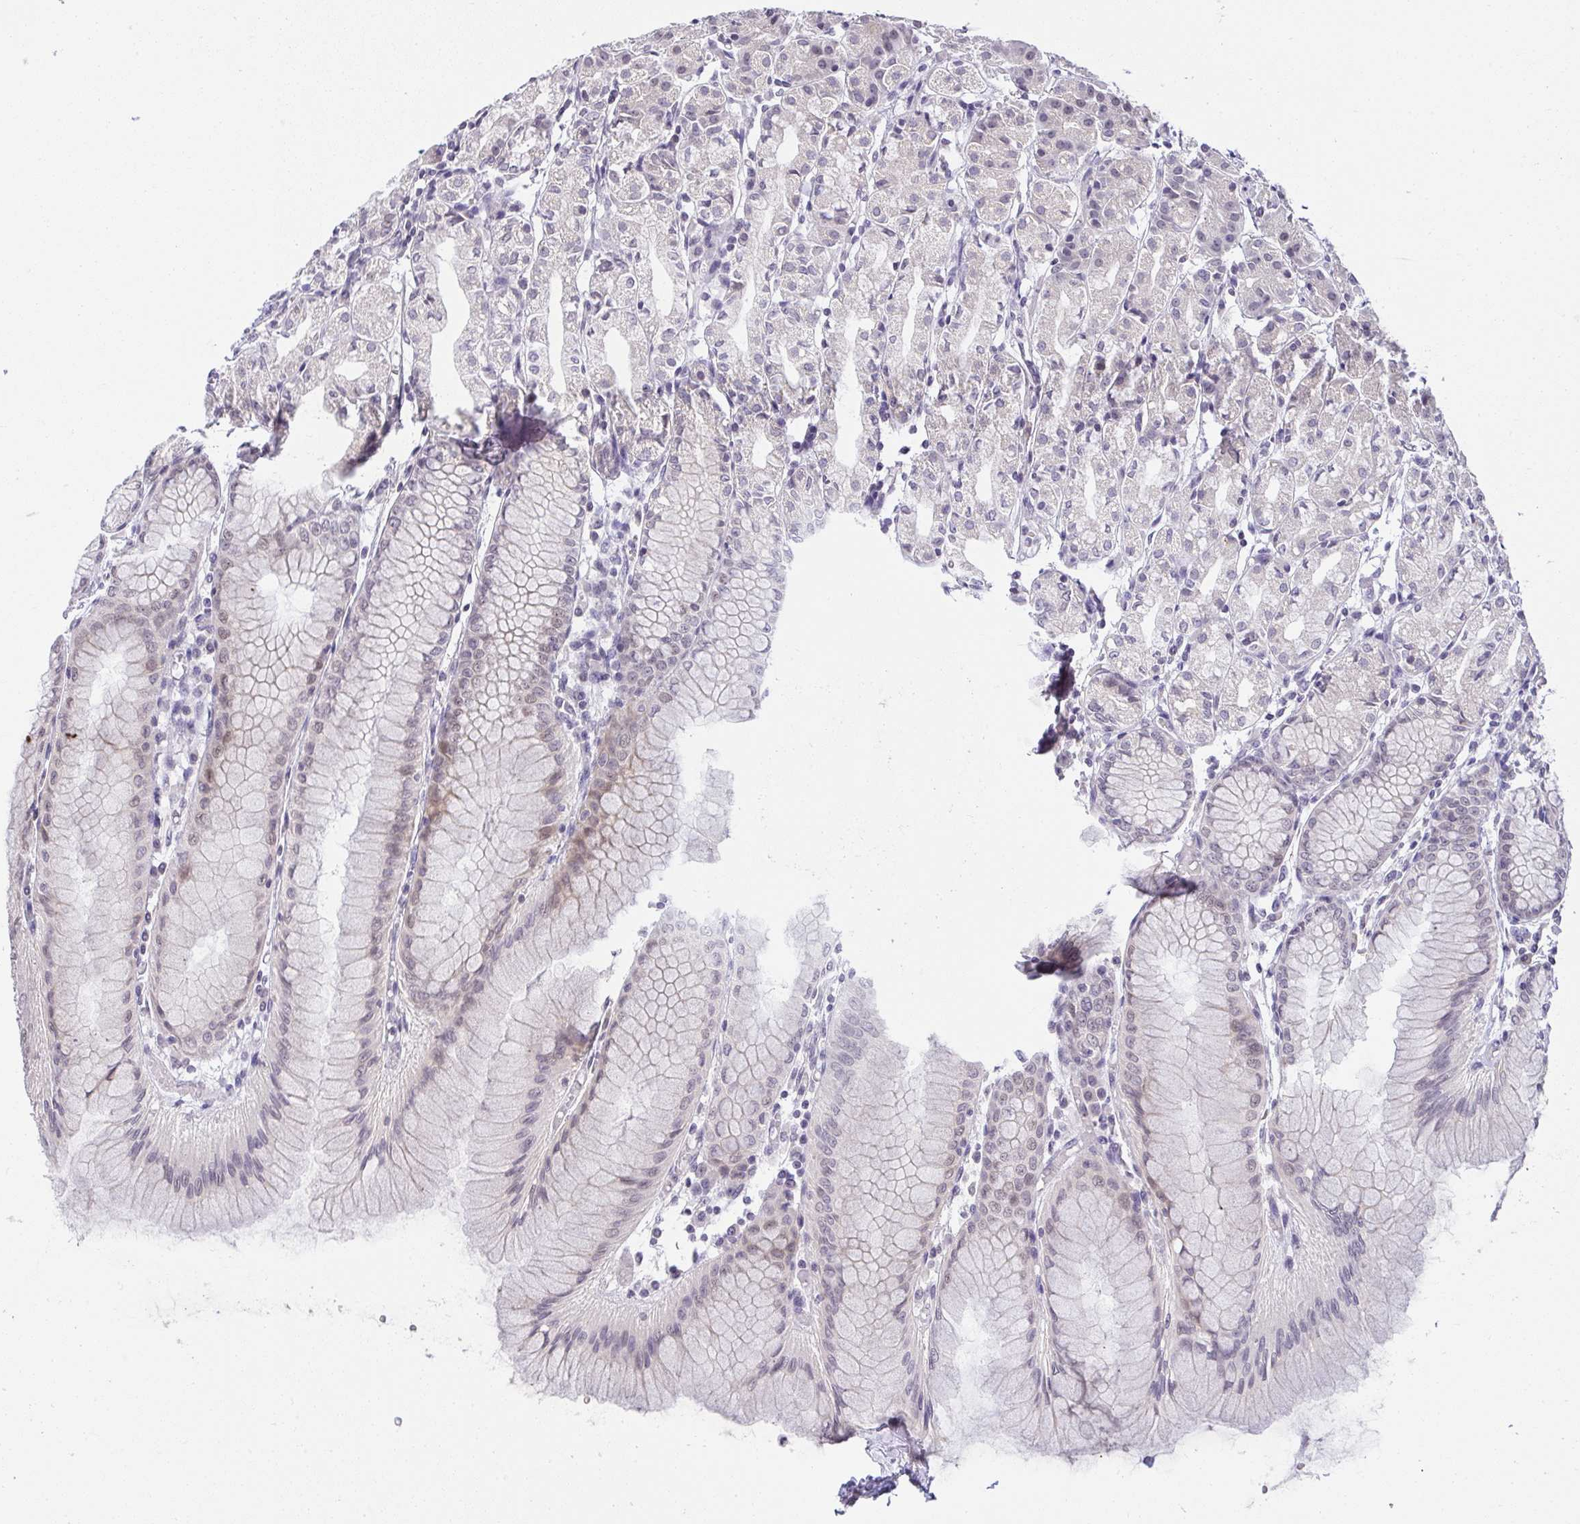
{"staining": {"intensity": "weak", "quantity": "<25%", "location": "cytoplasmic/membranous"}, "tissue": "stomach", "cell_type": "Glandular cells", "image_type": "normal", "snomed": [{"axis": "morphology", "description": "Normal tissue, NOS"}, {"axis": "topography", "description": "Stomach"}], "caption": "Normal stomach was stained to show a protein in brown. There is no significant positivity in glandular cells. Nuclei are stained in blue.", "gene": "CACNA1S", "patient": {"sex": "female", "age": 57}}